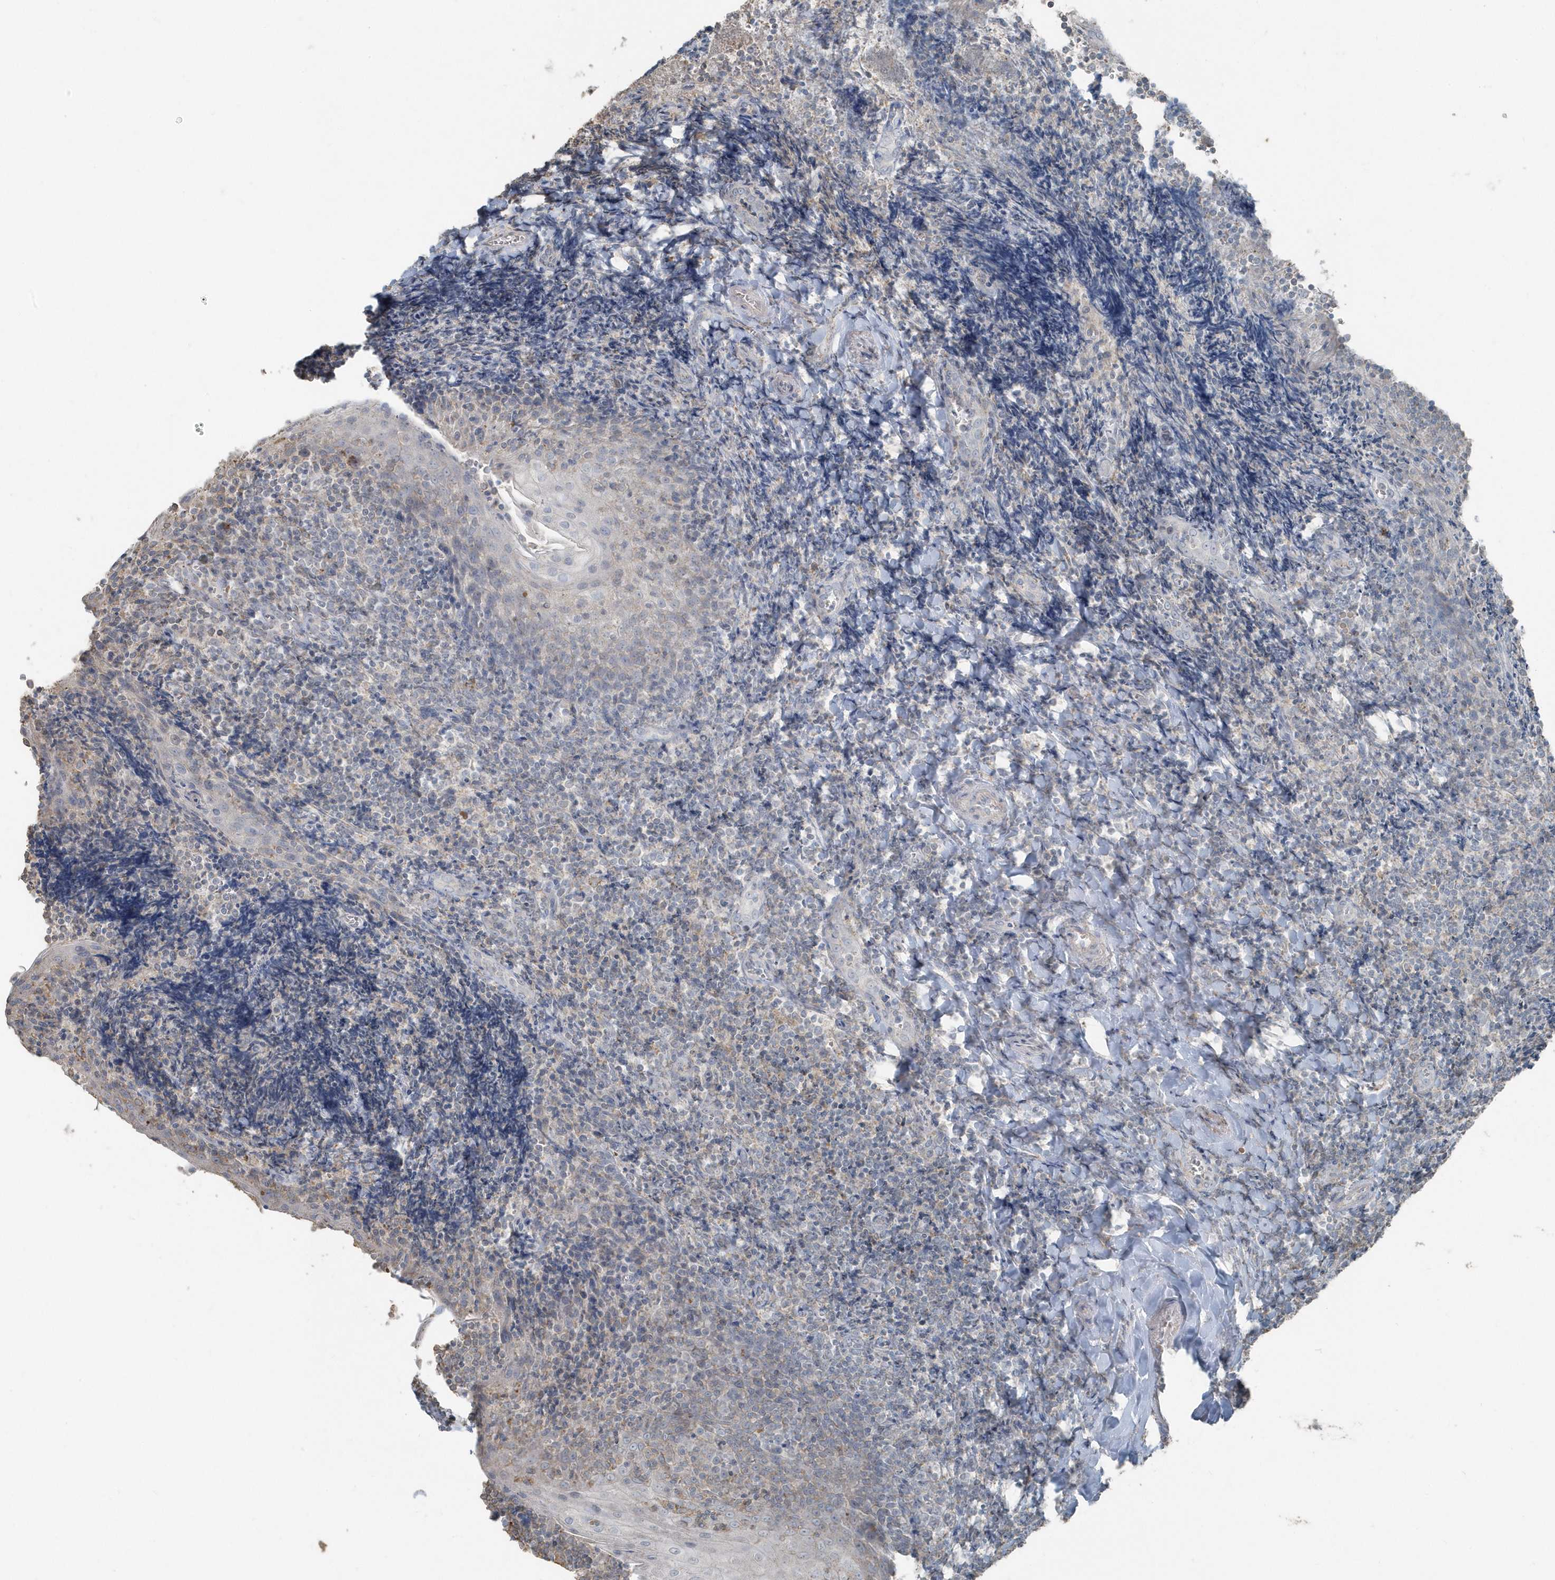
{"staining": {"intensity": "negative", "quantity": "none", "location": "none"}, "tissue": "tonsil", "cell_type": "Germinal center cells", "image_type": "normal", "snomed": [{"axis": "morphology", "description": "Normal tissue, NOS"}, {"axis": "topography", "description": "Tonsil"}], "caption": "This is a image of IHC staining of benign tonsil, which shows no expression in germinal center cells.", "gene": "ACTC1", "patient": {"sex": "male", "age": 27}}